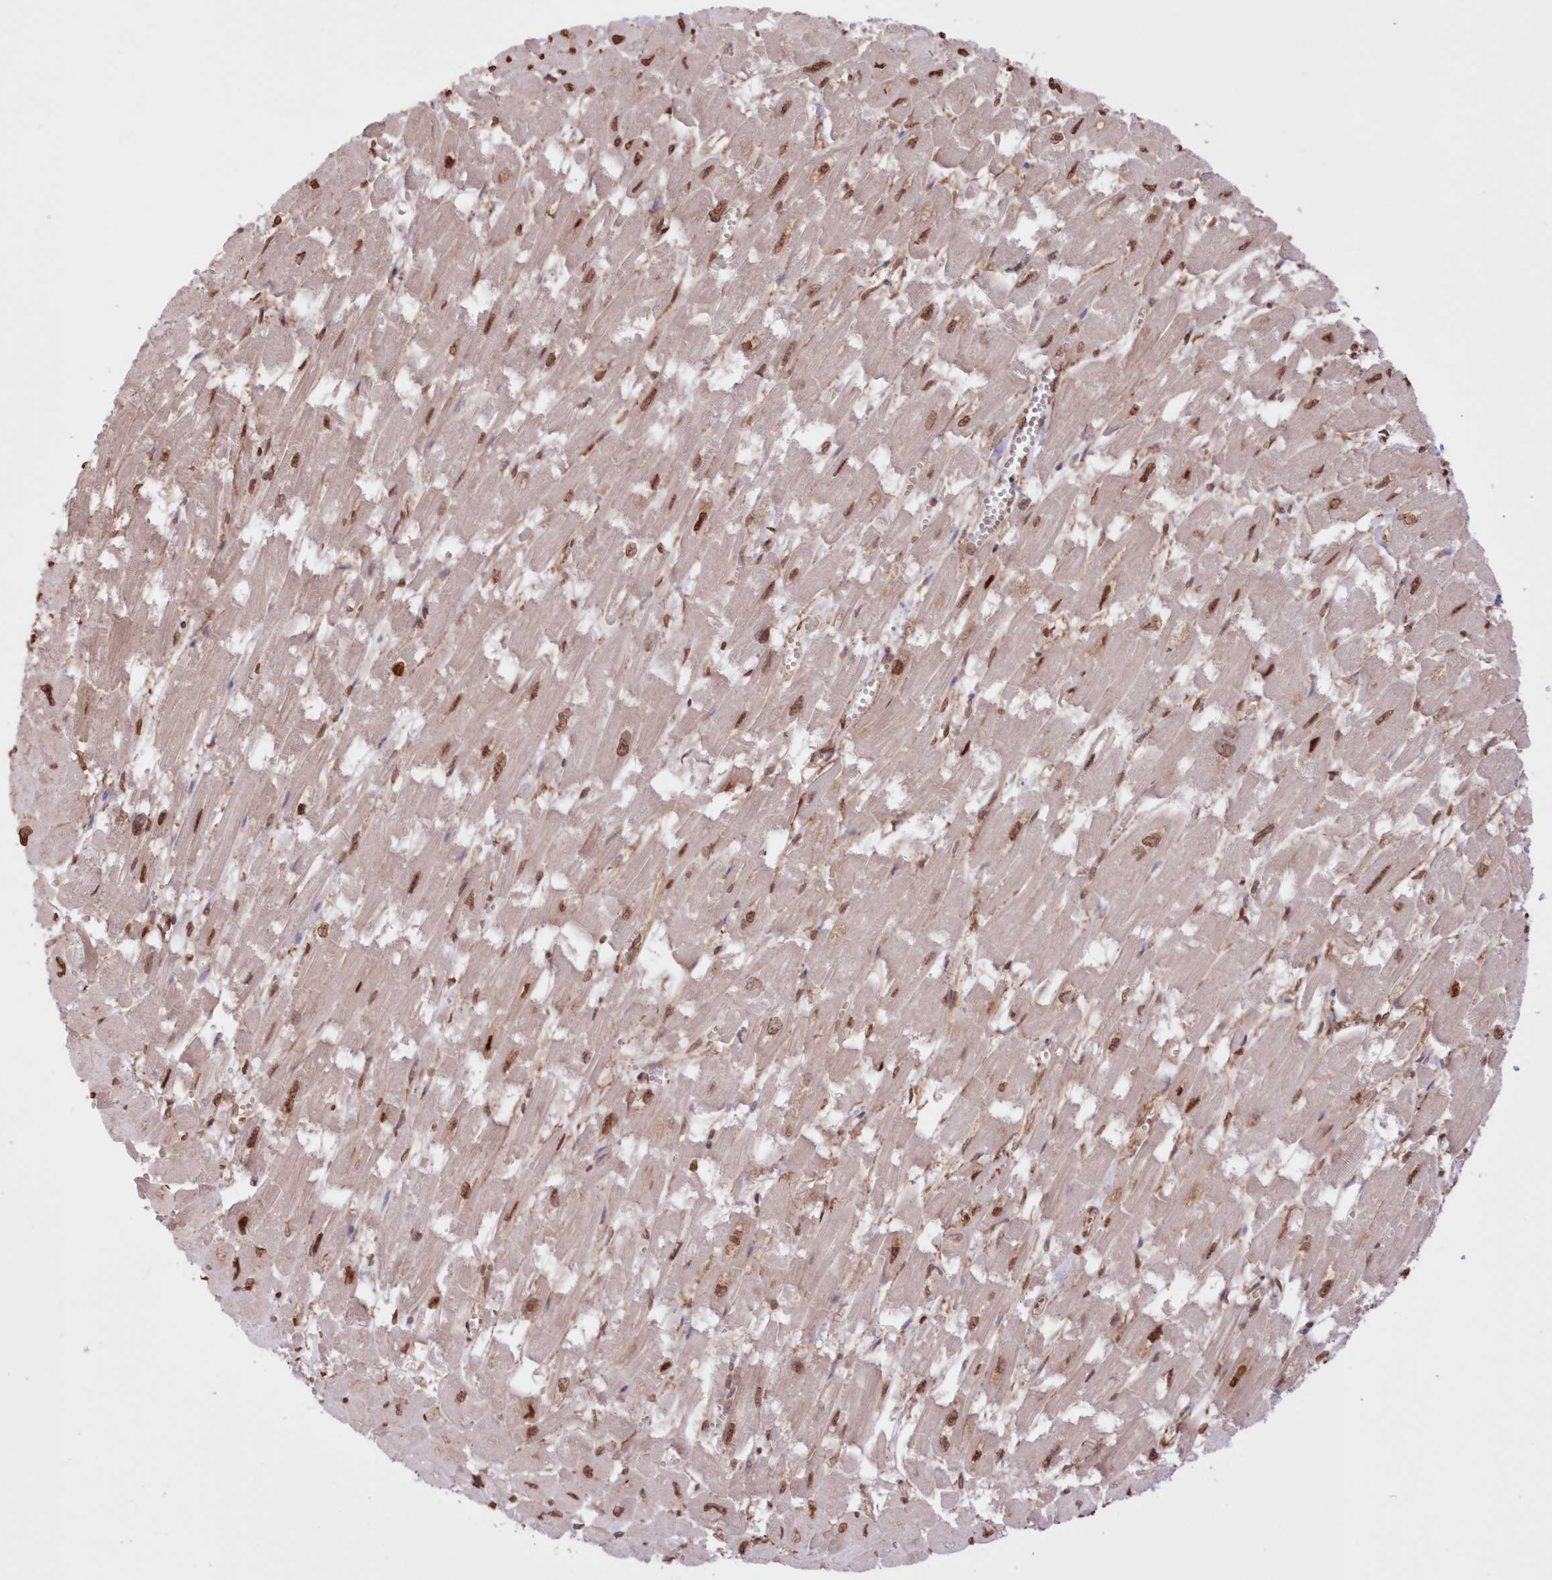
{"staining": {"intensity": "moderate", "quantity": "25%-75%", "location": "nuclear"}, "tissue": "heart muscle", "cell_type": "Cardiomyocytes", "image_type": "normal", "snomed": [{"axis": "morphology", "description": "Normal tissue, NOS"}, {"axis": "topography", "description": "Heart"}], "caption": "Immunohistochemical staining of normal heart muscle reveals moderate nuclear protein staining in about 25%-75% of cardiomyocytes.", "gene": "FCHO2", "patient": {"sex": "male", "age": 54}}